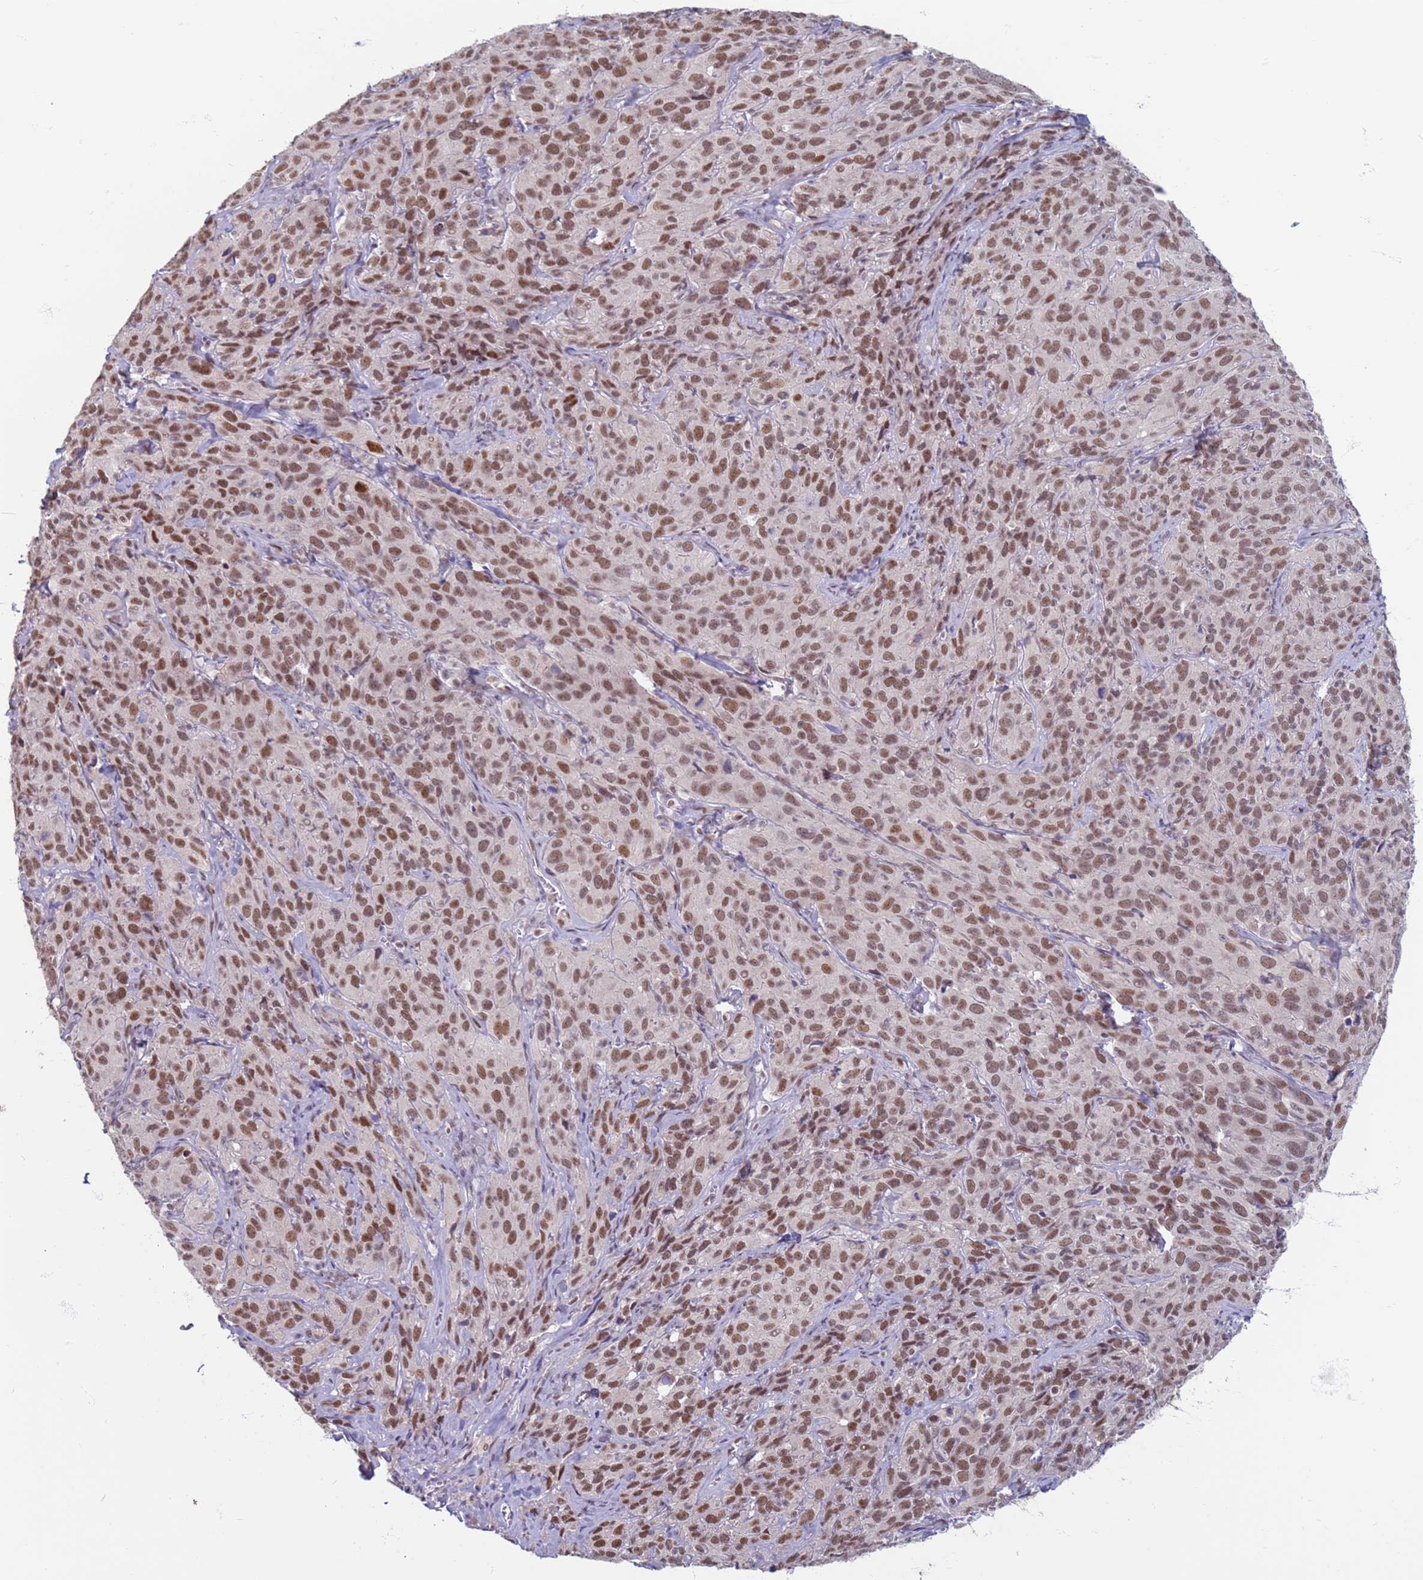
{"staining": {"intensity": "moderate", "quantity": ">75%", "location": "nuclear"}, "tissue": "cervical cancer", "cell_type": "Tumor cells", "image_type": "cancer", "snomed": [{"axis": "morphology", "description": "Squamous cell carcinoma, NOS"}, {"axis": "topography", "description": "Cervix"}], "caption": "Tumor cells show medium levels of moderate nuclear expression in approximately >75% of cells in human cervical cancer (squamous cell carcinoma).", "gene": "SAE1", "patient": {"sex": "female", "age": 51}}